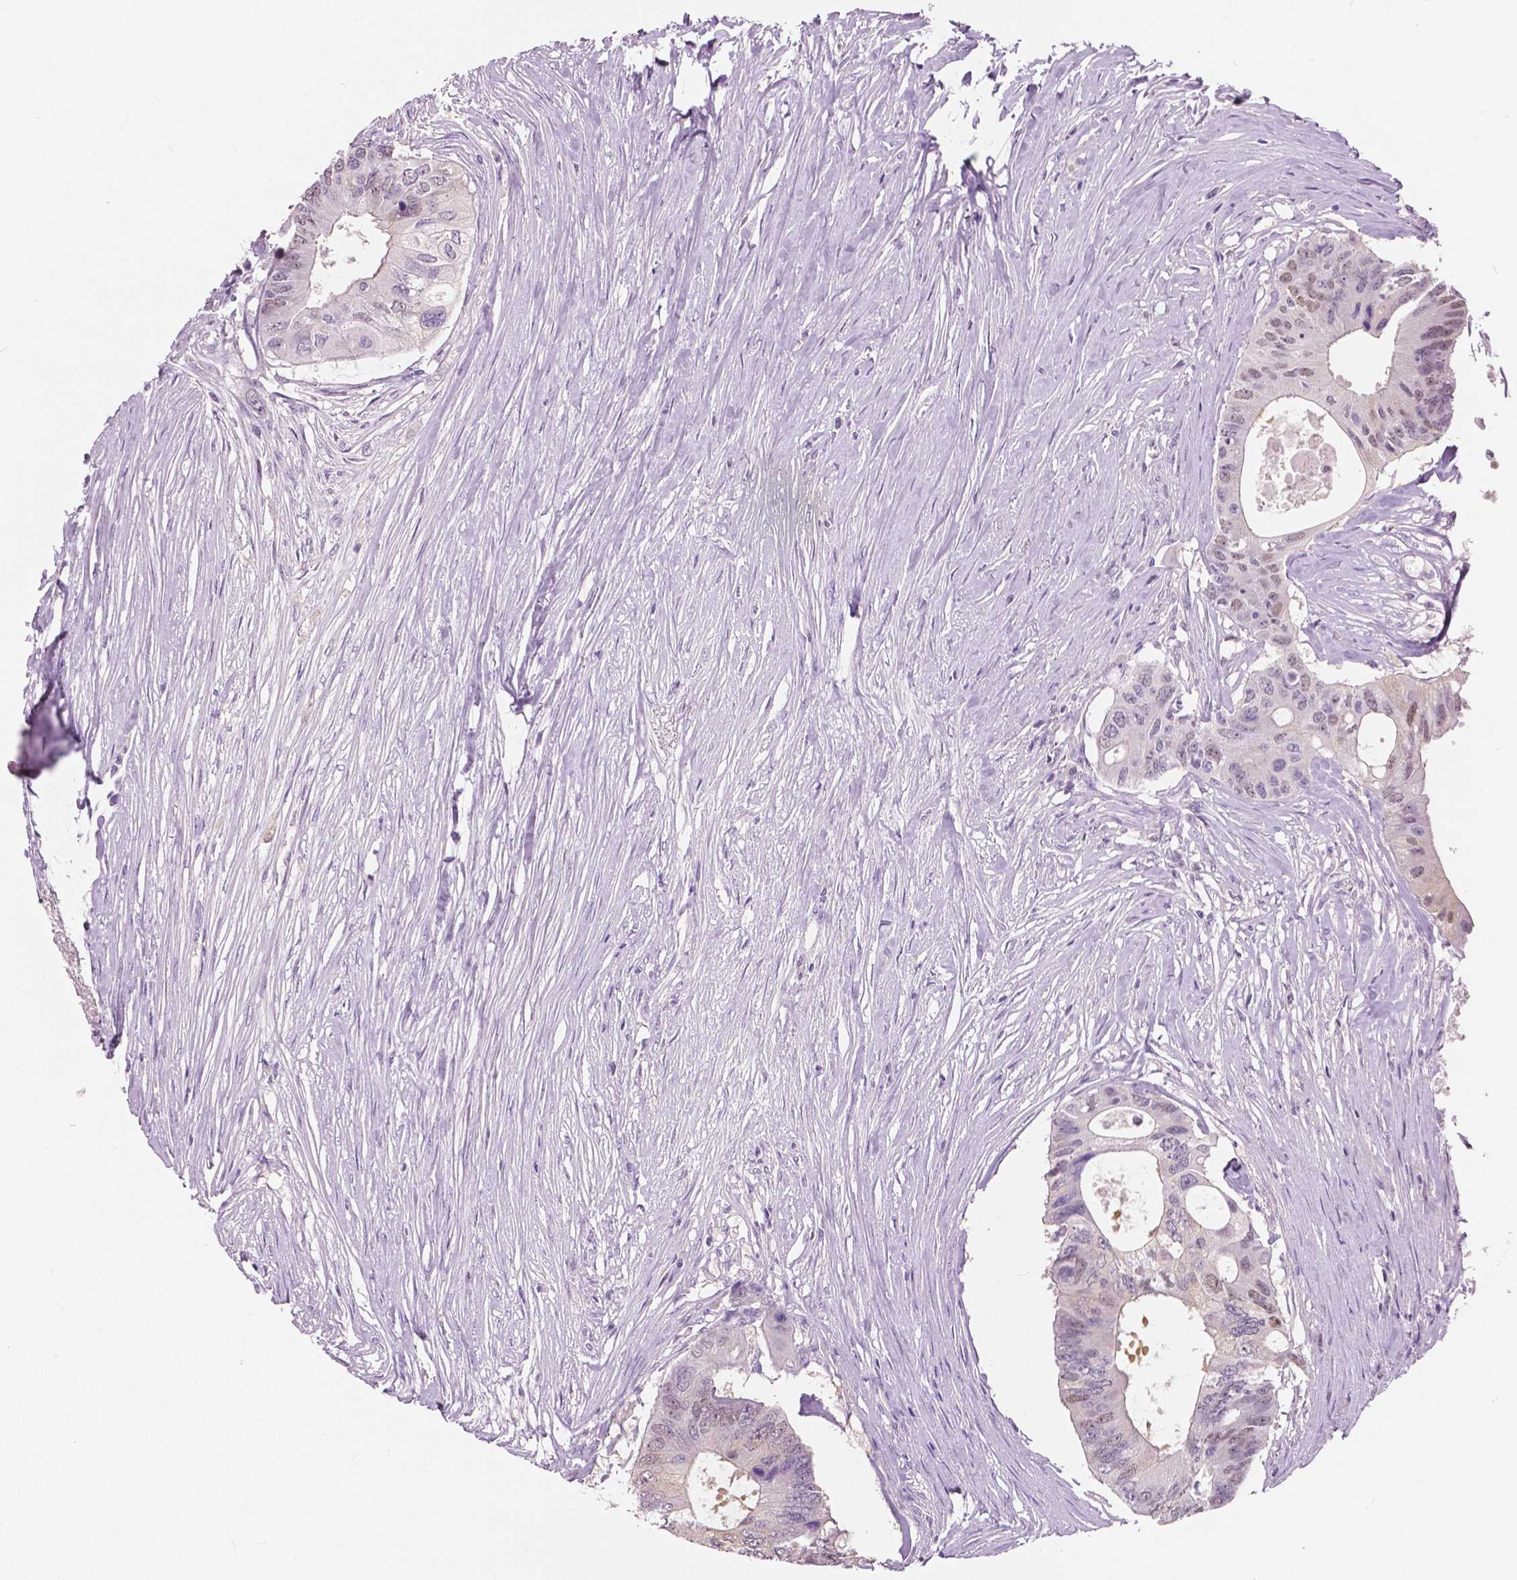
{"staining": {"intensity": "weak", "quantity": "<25%", "location": "nuclear"}, "tissue": "colorectal cancer", "cell_type": "Tumor cells", "image_type": "cancer", "snomed": [{"axis": "morphology", "description": "Adenocarcinoma, NOS"}, {"axis": "topography", "description": "Colon"}], "caption": "A high-resolution micrograph shows immunohistochemistry staining of adenocarcinoma (colorectal), which reveals no significant positivity in tumor cells.", "gene": "TKFC", "patient": {"sex": "male", "age": 71}}